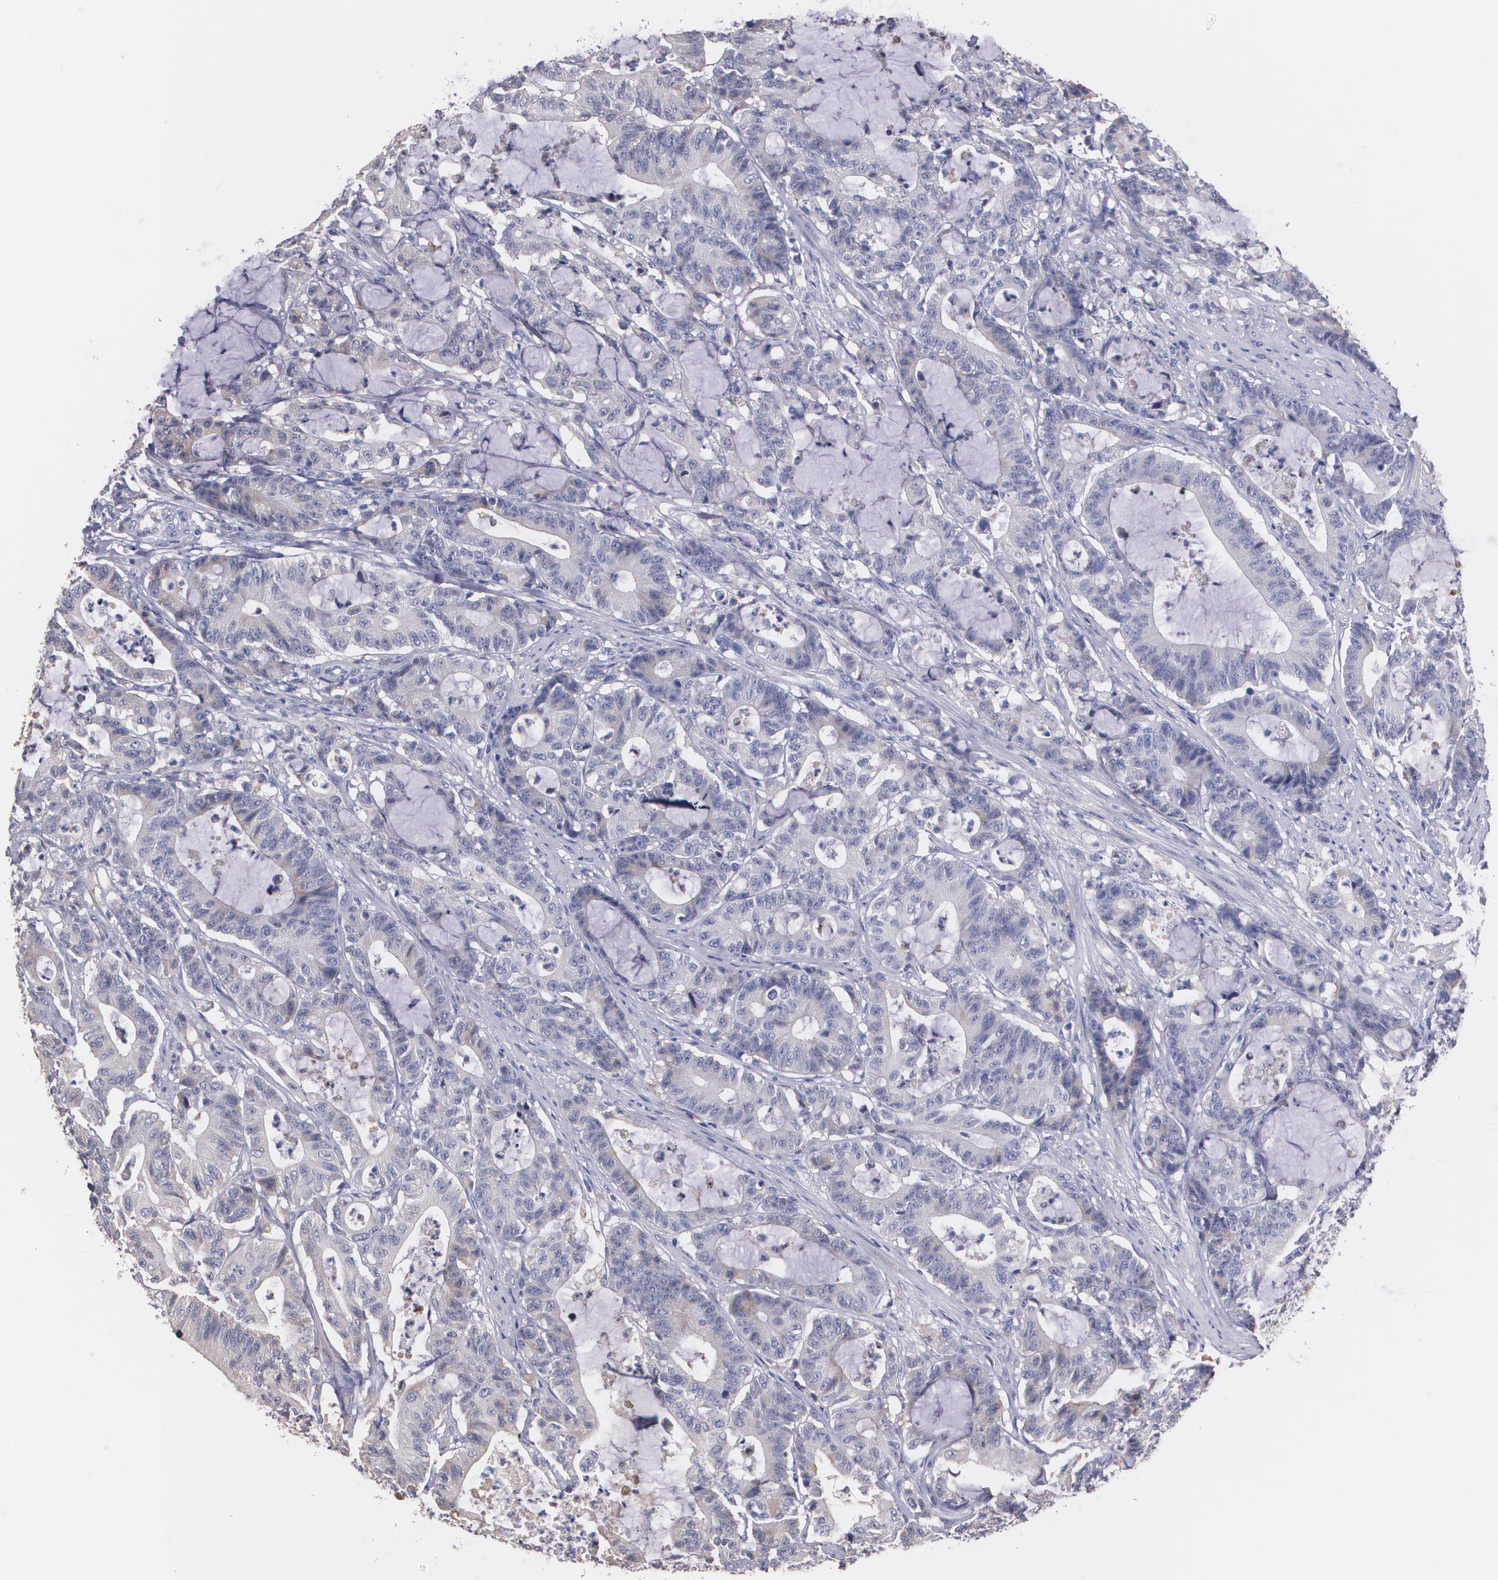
{"staining": {"intensity": "weak", "quantity": "<25%", "location": "cytoplasmic/membranous"}, "tissue": "colorectal cancer", "cell_type": "Tumor cells", "image_type": "cancer", "snomed": [{"axis": "morphology", "description": "Adenocarcinoma, NOS"}, {"axis": "topography", "description": "Colon"}], "caption": "Colorectal cancer was stained to show a protein in brown. There is no significant expression in tumor cells. (DAB (3,3'-diaminobenzidine) IHC with hematoxylin counter stain).", "gene": "AMBP", "patient": {"sex": "female", "age": 84}}